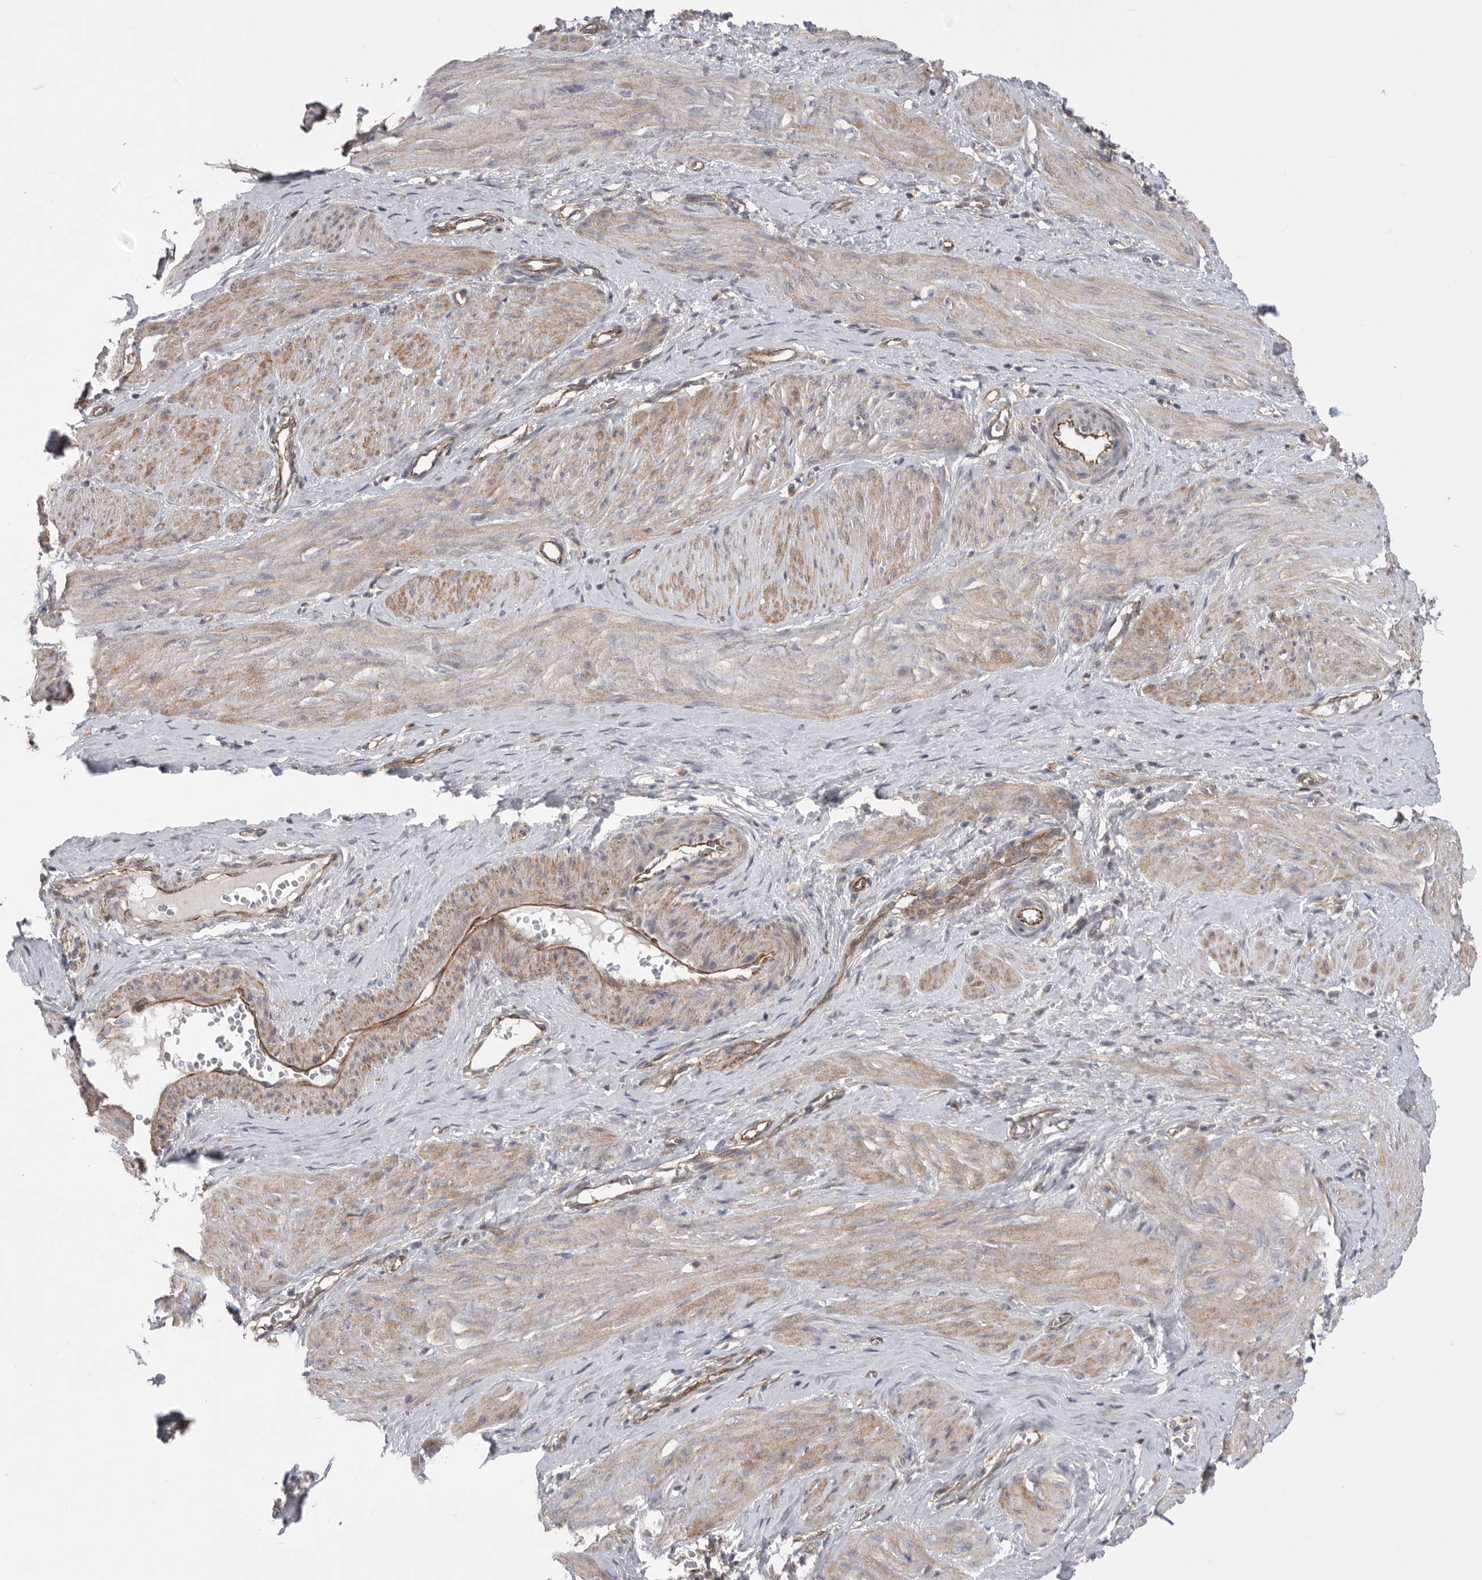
{"staining": {"intensity": "weak", "quantity": "25%-75%", "location": "cytoplasmic/membranous"}, "tissue": "smooth muscle", "cell_type": "Smooth muscle cells", "image_type": "normal", "snomed": [{"axis": "morphology", "description": "Normal tissue, NOS"}, {"axis": "topography", "description": "Endometrium"}], "caption": "The immunohistochemical stain shows weak cytoplasmic/membranous positivity in smooth muscle cells of normal smooth muscle. (Stains: DAB (3,3'-diaminobenzidine) in brown, nuclei in blue, Microscopy: brightfield microscopy at high magnification).", "gene": "SIGLEC10", "patient": {"sex": "female", "age": 33}}